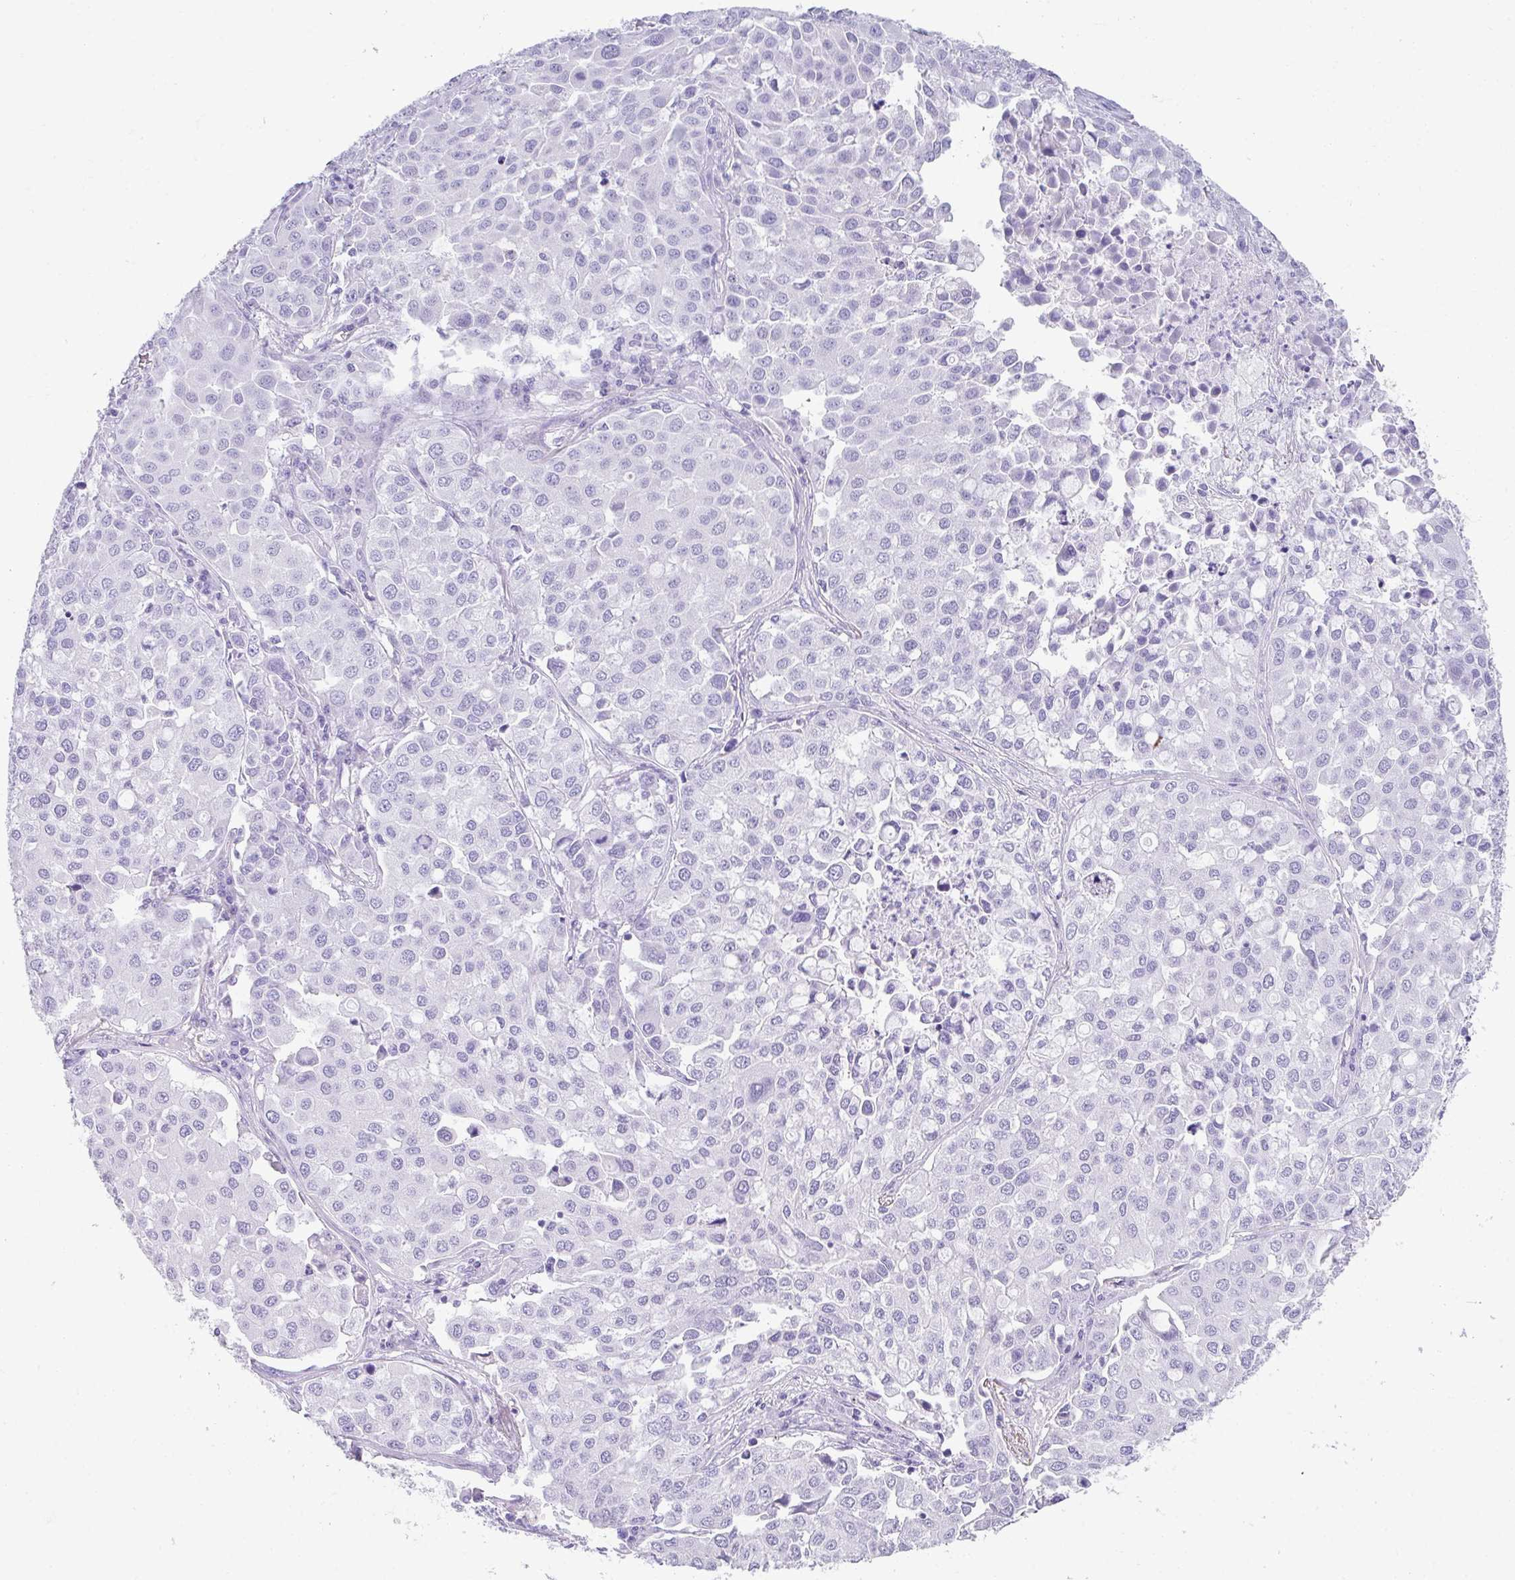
{"staining": {"intensity": "negative", "quantity": "none", "location": "none"}, "tissue": "lung cancer", "cell_type": "Tumor cells", "image_type": "cancer", "snomed": [{"axis": "morphology", "description": "Adenocarcinoma, NOS"}, {"axis": "morphology", "description": "Adenocarcinoma, metastatic, NOS"}, {"axis": "topography", "description": "Lymph node"}, {"axis": "topography", "description": "Lung"}], "caption": "This is a micrograph of immunohistochemistry (IHC) staining of lung cancer, which shows no positivity in tumor cells.", "gene": "RLF", "patient": {"sex": "female", "age": 65}}